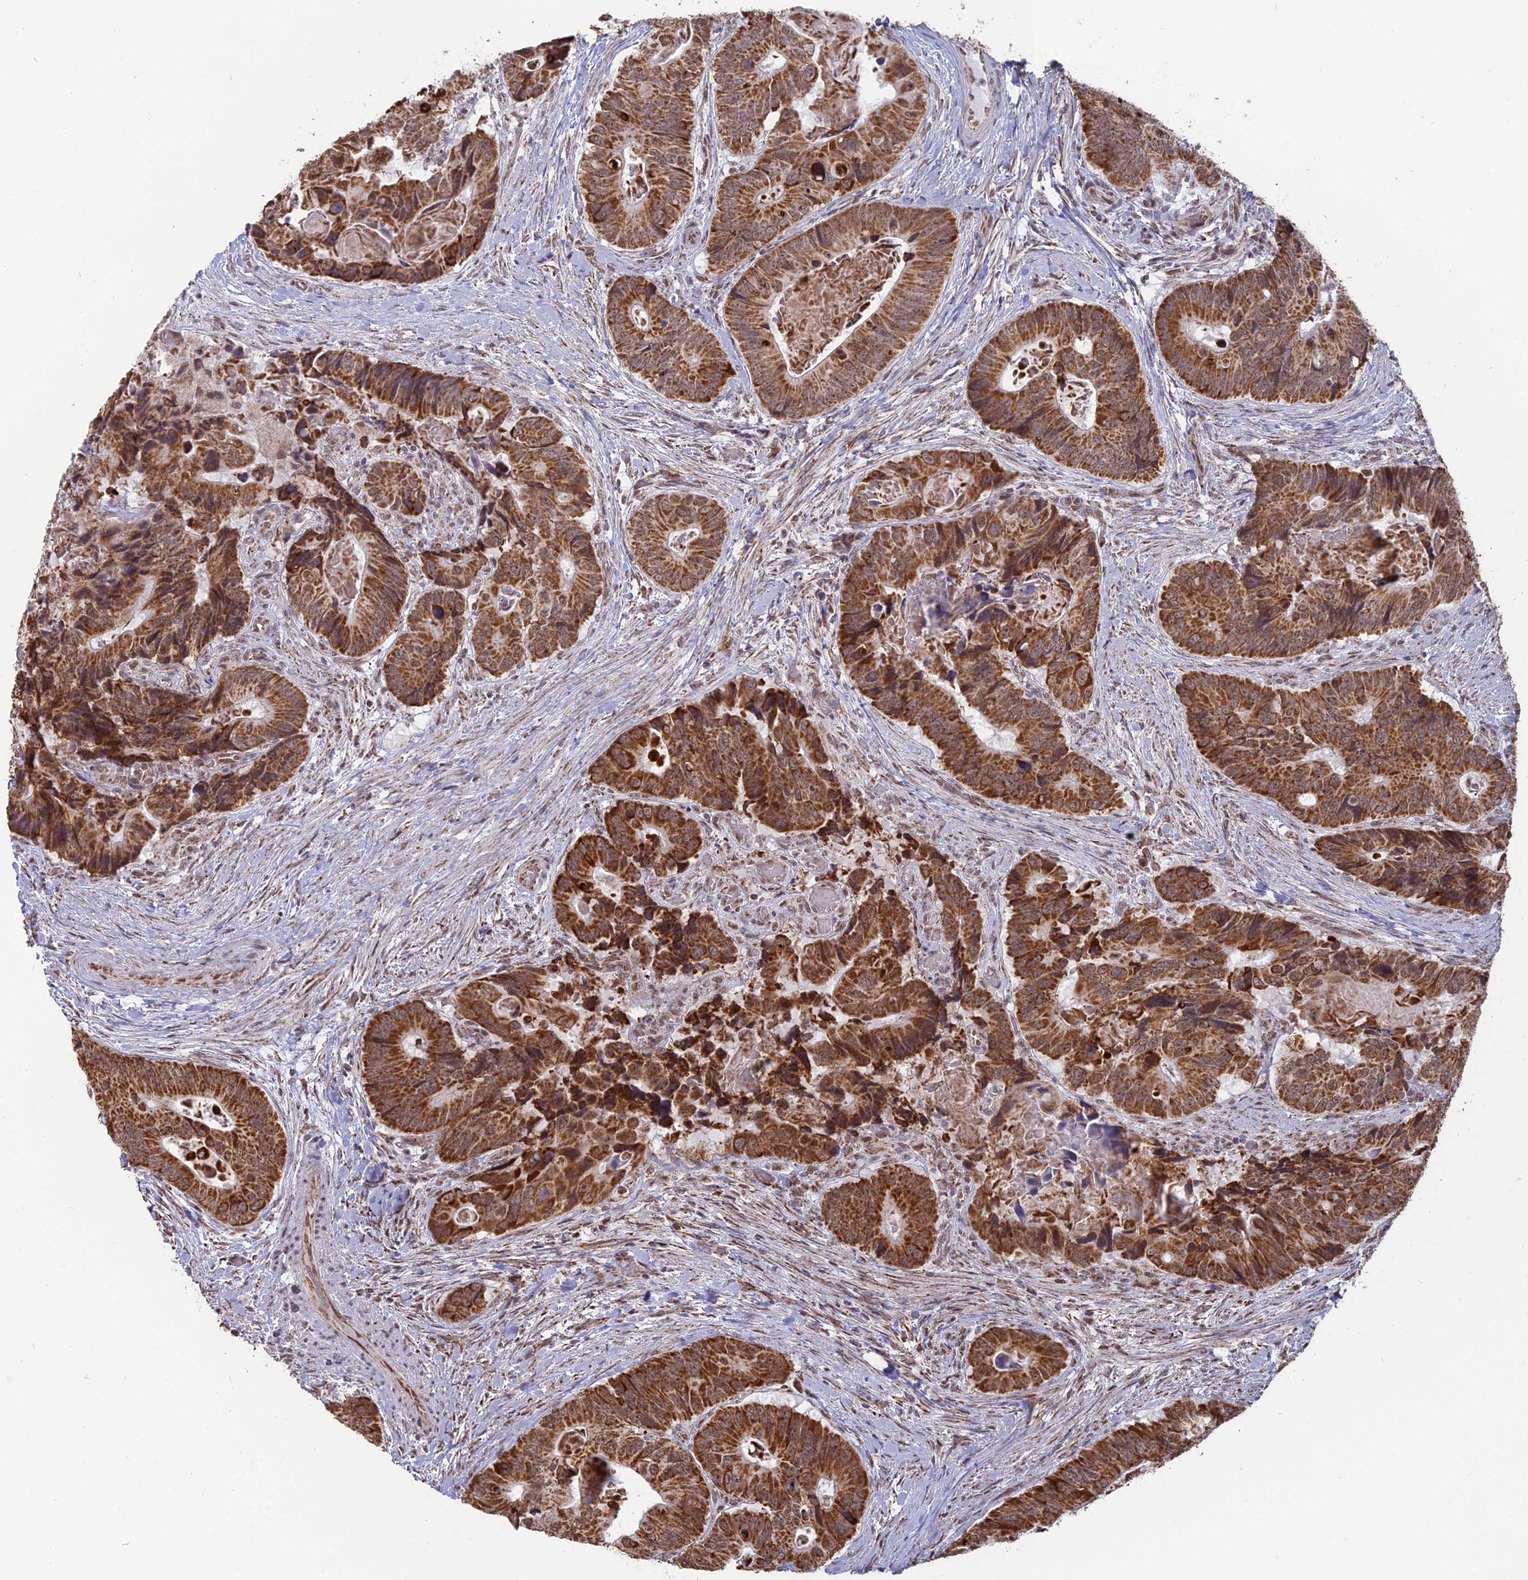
{"staining": {"intensity": "strong", "quantity": ">75%", "location": "cytoplasmic/membranous"}, "tissue": "colorectal cancer", "cell_type": "Tumor cells", "image_type": "cancer", "snomed": [{"axis": "morphology", "description": "Adenocarcinoma, NOS"}, {"axis": "topography", "description": "Colon"}], "caption": "A brown stain shows strong cytoplasmic/membranous positivity of a protein in colorectal cancer (adenocarcinoma) tumor cells. (DAB IHC with brightfield microscopy, high magnification).", "gene": "ARHGAP40", "patient": {"sex": "male", "age": 84}}